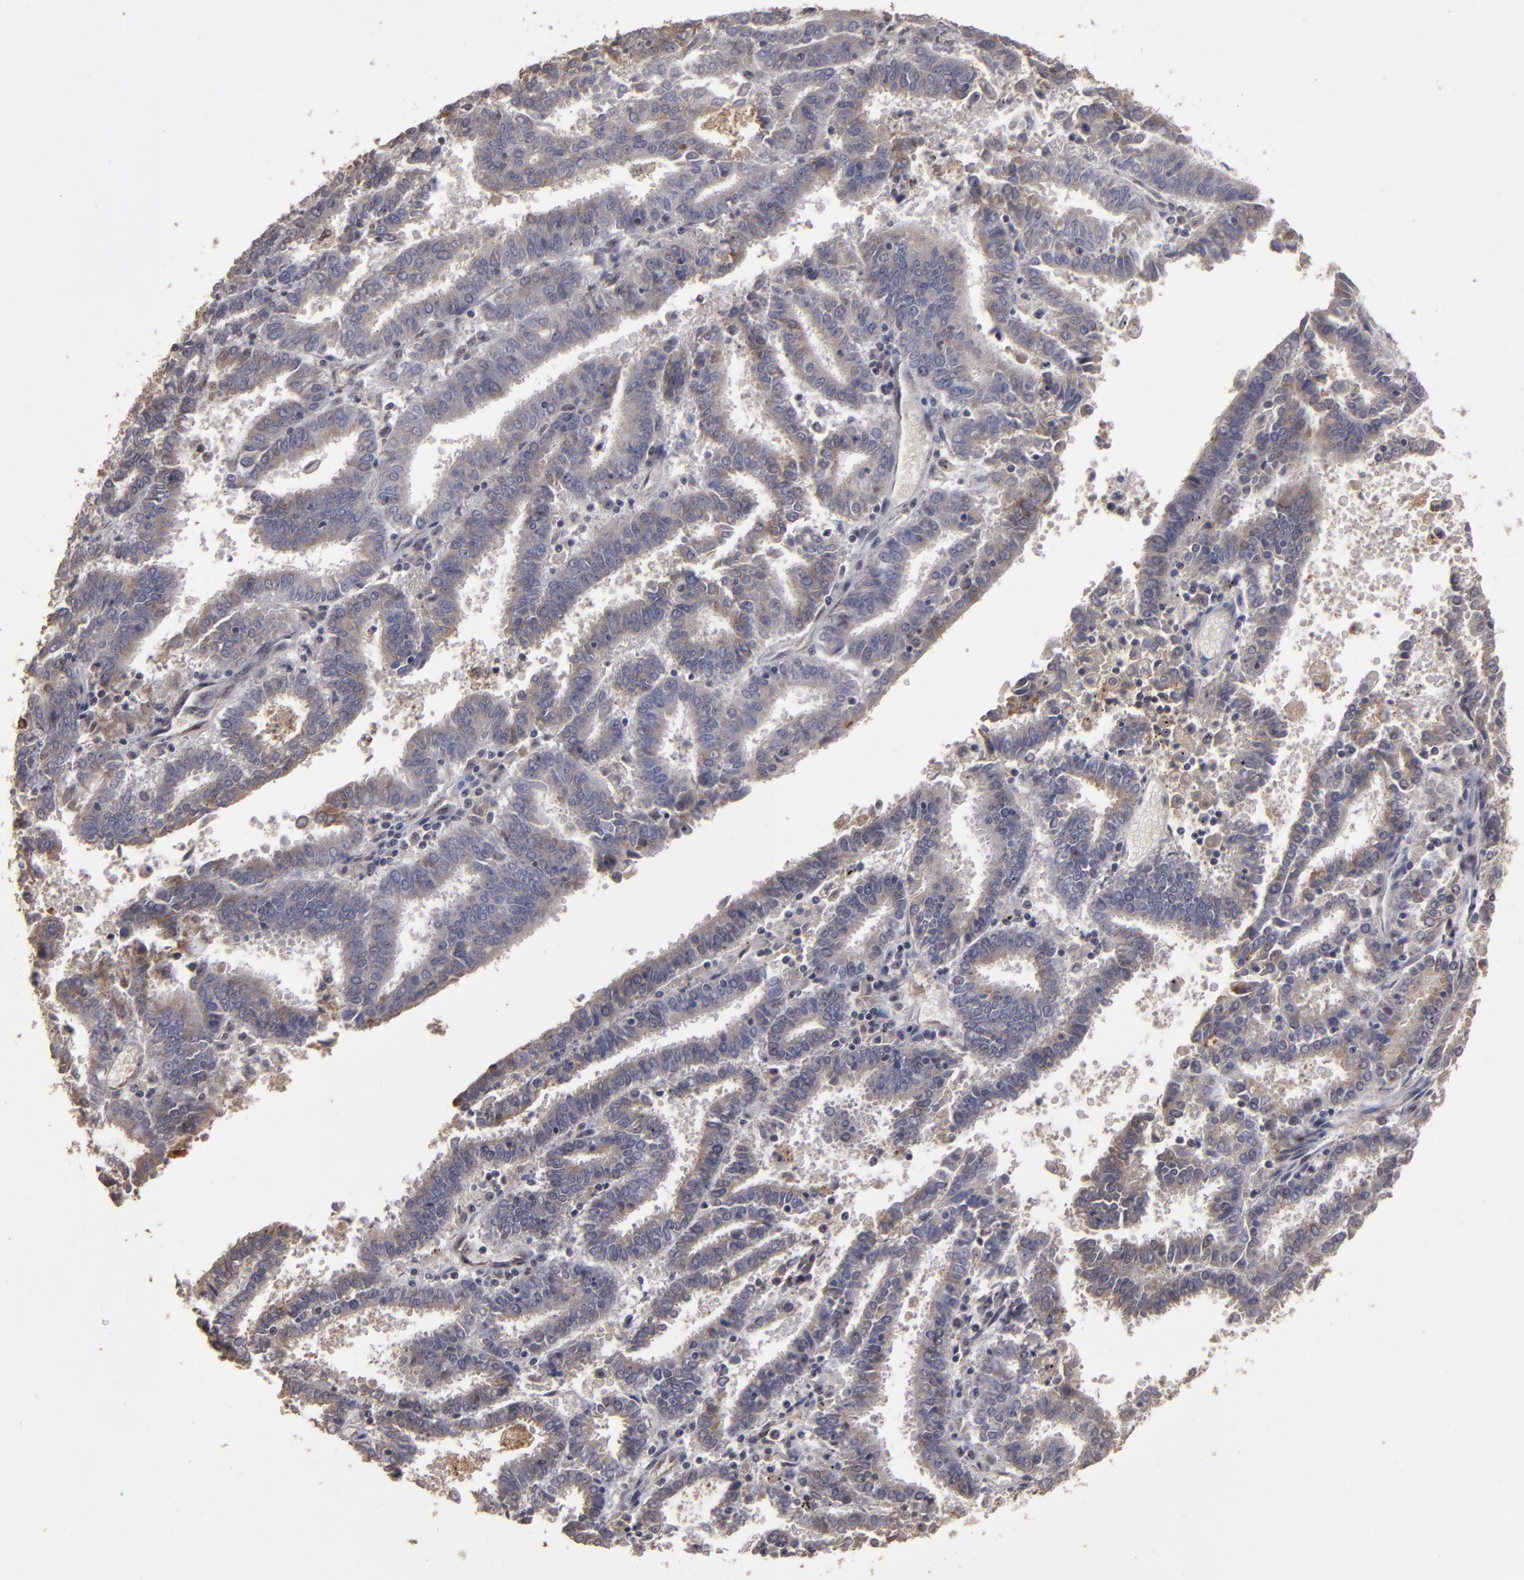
{"staining": {"intensity": "moderate", "quantity": "25%-75%", "location": "cytoplasmic/membranous"}, "tissue": "endometrial cancer", "cell_type": "Tumor cells", "image_type": "cancer", "snomed": [{"axis": "morphology", "description": "Adenocarcinoma, NOS"}, {"axis": "topography", "description": "Uterus"}], "caption": "Human endometrial cancer stained for a protein (brown) reveals moderate cytoplasmic/membranous positive expression in approximately 25%-75% of tumor cells.", "gene": "CD55", "patient": {"sex": "female", "age": 83}}